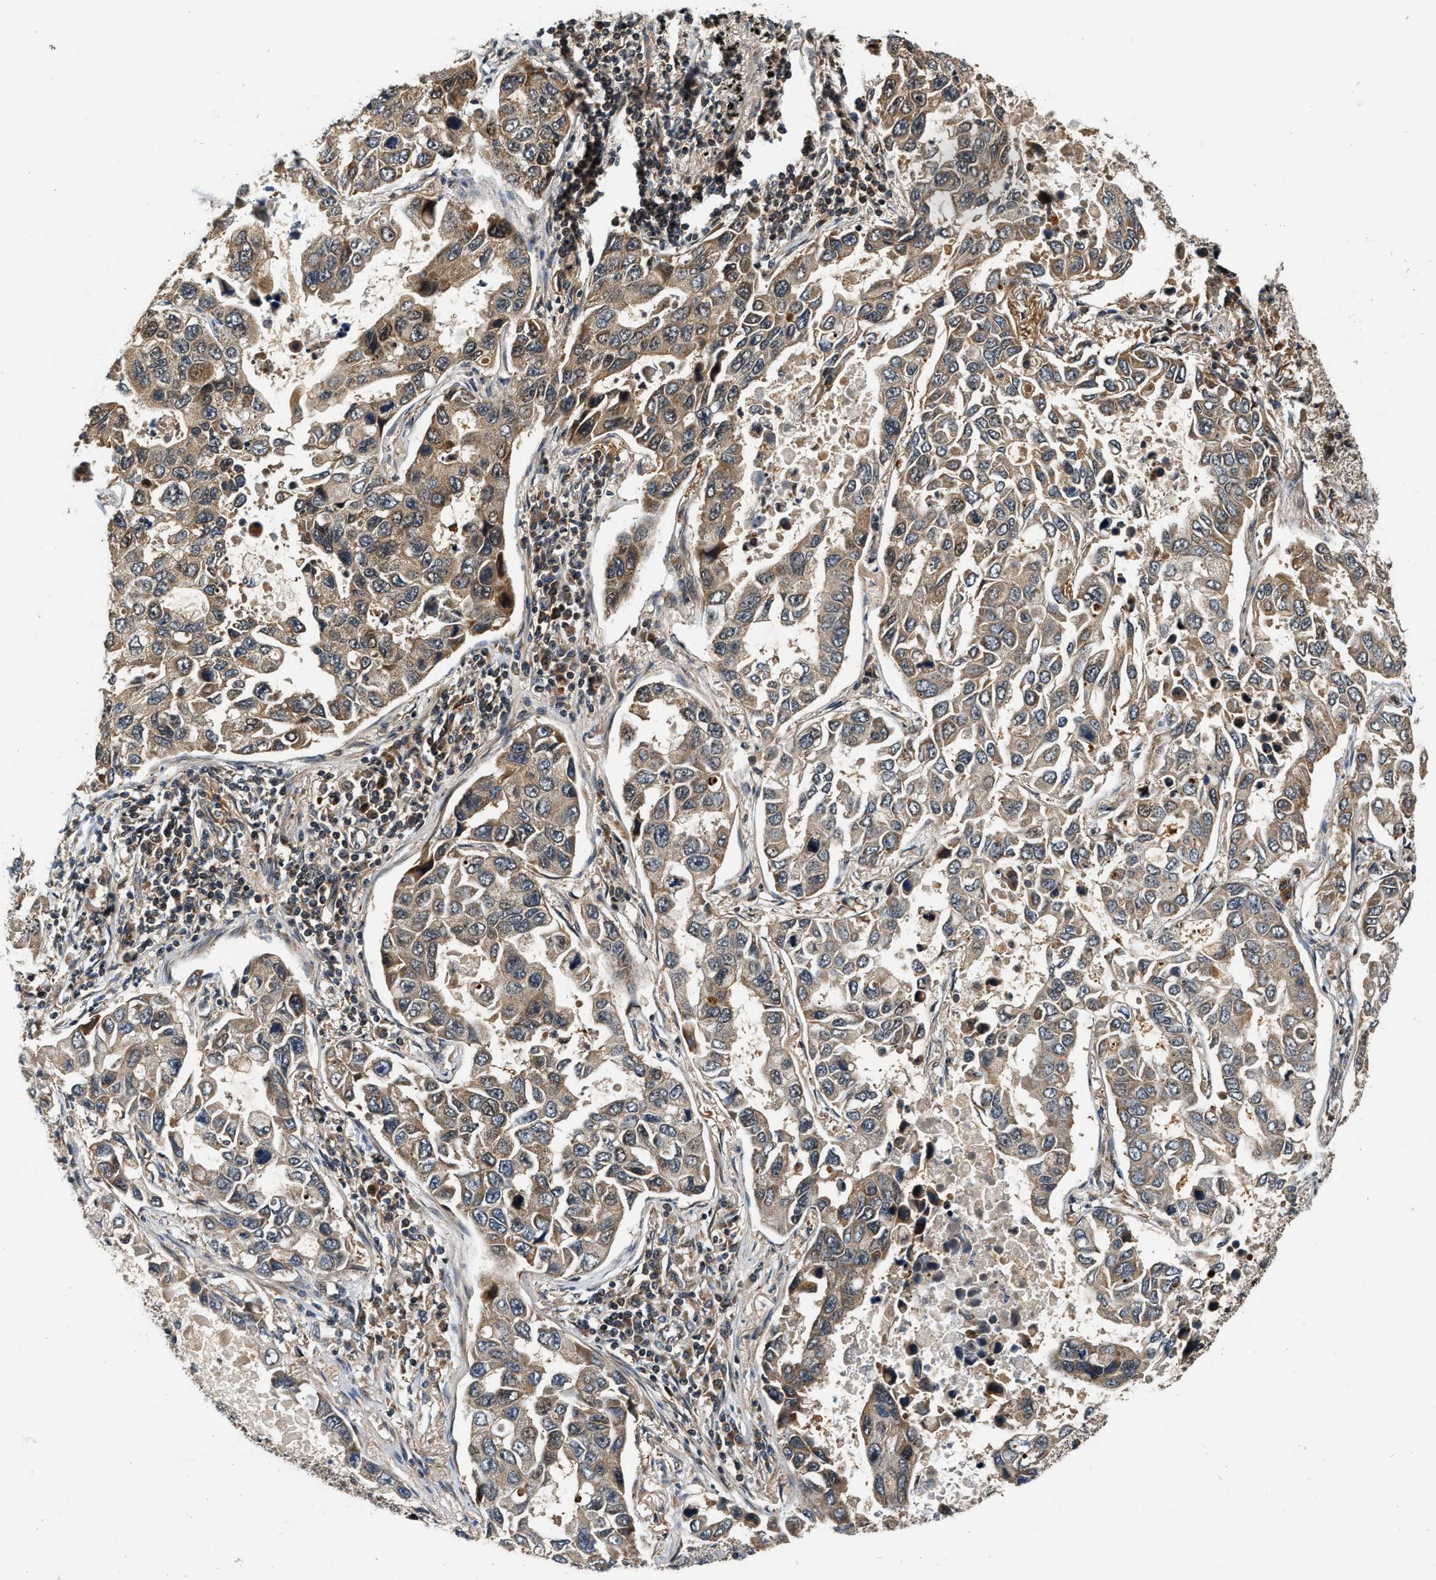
{"staining": {"intensity": "moderate", "quantity": ">75%", "location": "cytoplasmic/membranous"}, "tissue": "lung cancer", "cell_type": "Tumor cells", "image_type": "cancer", "snomed": [{"axis": "morphology", "description": "Adenocarcinoma, NOS"}, {"axis": "topography", "description": "Lung"}], "caption": "A micrograph showing moderate cytoplasmic/membranous expression in about >75% of tumor cells in adenocarcinoma (lung), as visualized by brown immunohistochemical staining.", "gene": "EXTL2", "patient": {"sex": "male", "age": 64}}